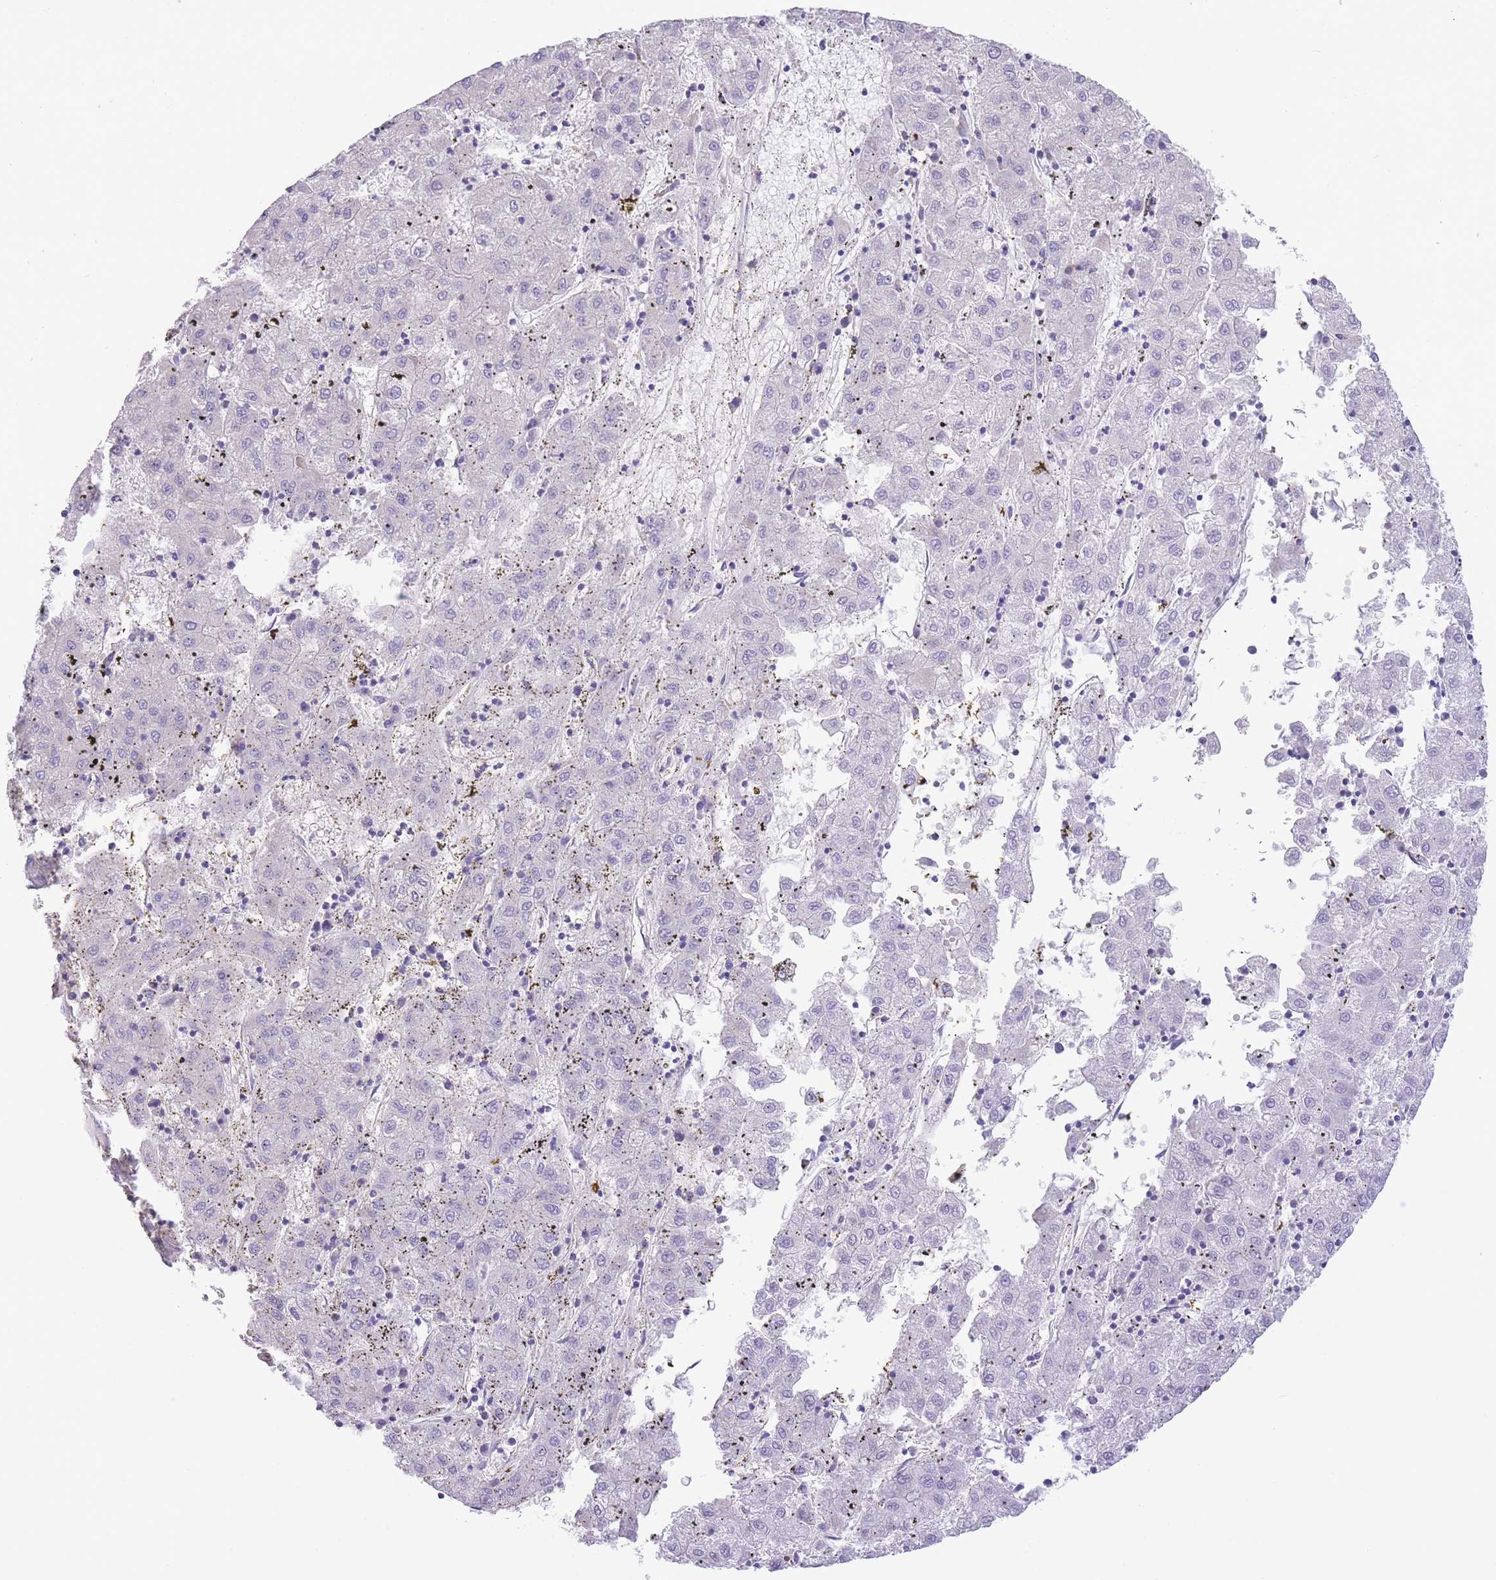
{"staining": {"intensity": "negative", "quantity": "none", "location": "none"}, "tissue": "liver cancer", "cell_type": "Tumor cells", "image_type": "cancer", "snomed": [{"axis": "morphology", "description": "Carcinoma, Hepatocellular, NOS"}, {"axis": "topography", "description": "Liver"}], "caption": "This is a histopathology image of immunohistochemistry staining of liver cancer (hepatocellular carcinoma), which shows no staining in tumor cells.", "gene": "RHOU", "patient": {"sex": "male", "age": 72}}